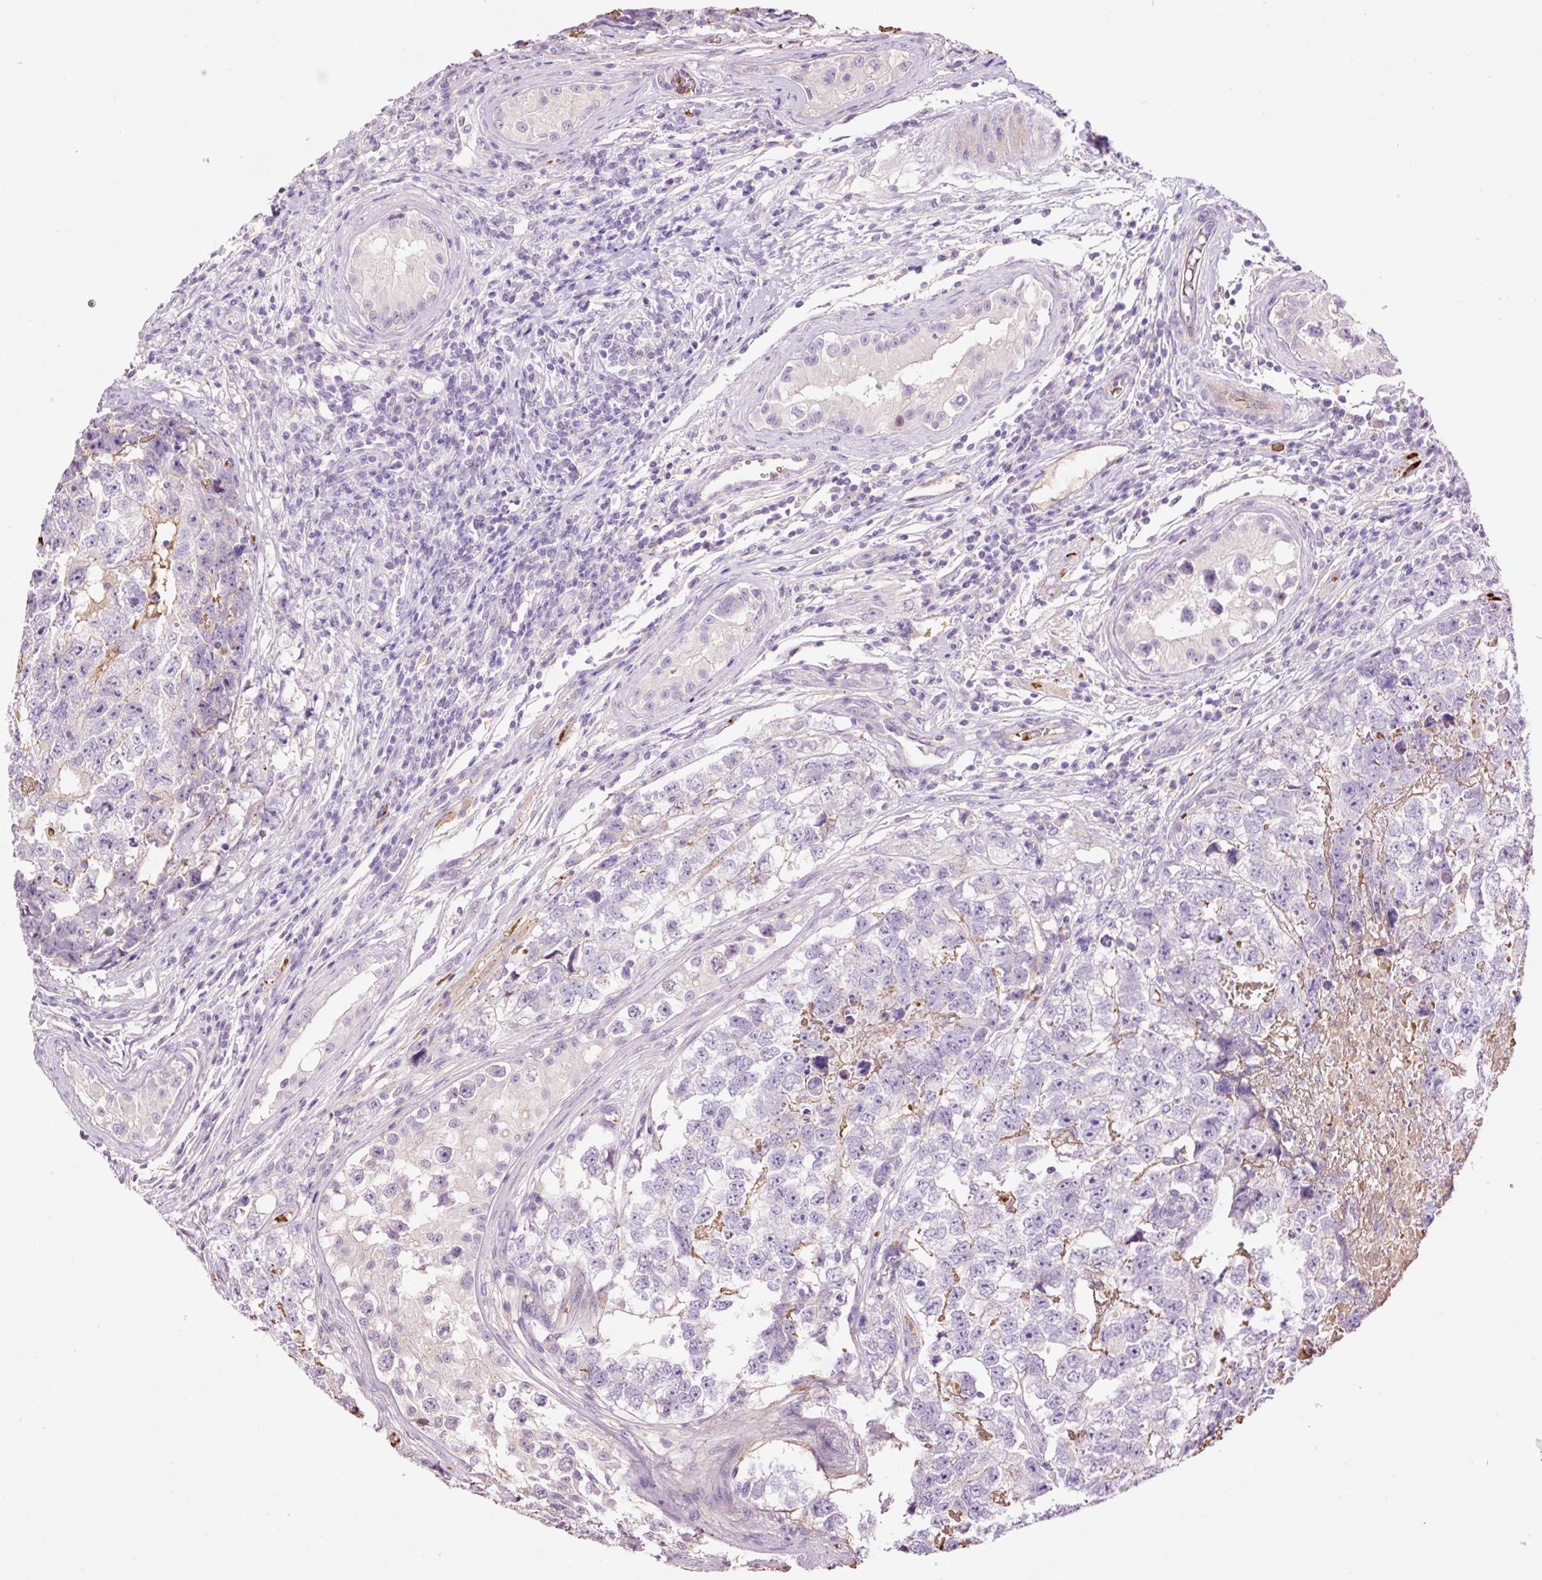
{"staining": {"intensity": "negative", "quantity": "none", "location": "none"}, "tissue": "testis cancer", "cell_type": "Tumor cells", "image_type": "cancer", "snomed": [{"axis": "morphology", "description": "Carcinoma, Embryonal, NOS"}, {"axis": "topography", "description": "Testis"}], "caption": "High magnification brightfield microscopy of testis cancer stained with DAB (brown) and counterstained with hematoxylin (blue): tumor cells show no significant expression.", "gene": "TMEM235", "patient": {"sex": "male", "age": 22}}